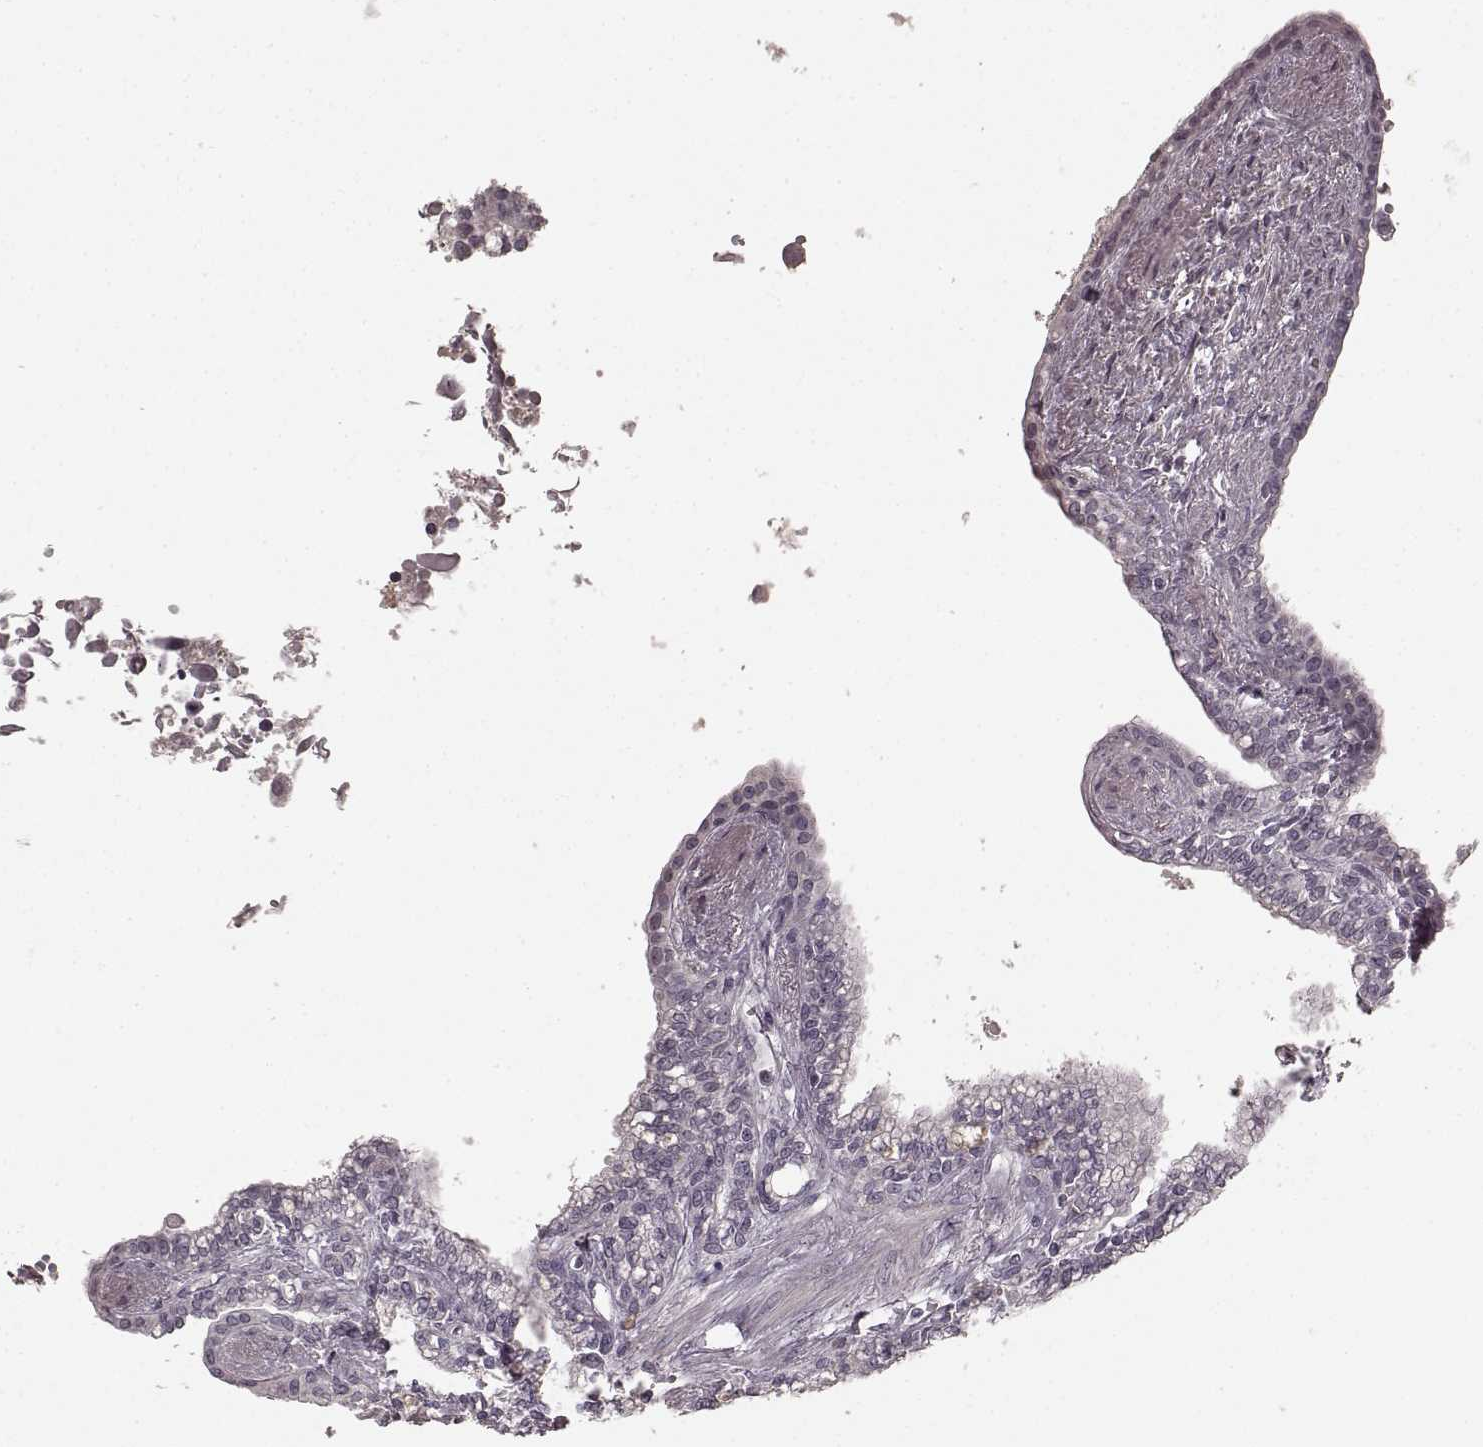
{"staining": {"intensity": "negative", "quantity": "none", "location": "none"}, "tissue": "seminal vesicle", "cell_type": "Glandular cells", "image_type": "normal", "snomed": [{"axis": "morphology", "description": "Normal tissue, NOS"}, {"axis": "morphology", "description": "Urothelial carcinoma, NOS"}, {"axis": "topography", "description": "Urinary bladder"}, {"axis": "topography", "description": "Seminal veicle"}], "caption": "High power microscopy photomicrograph of an immunohistochemistry (IHC) photomicrograph of benign seminal vesicle, revealing no significant expression in glandular cells. (DAB (3,3'-diaminobenzidine) immunohistochemistry visualized using brightfield microscopy, high magnification).", "gene": "PRKCE", "patient": {"sex": "male", "age": 76}}